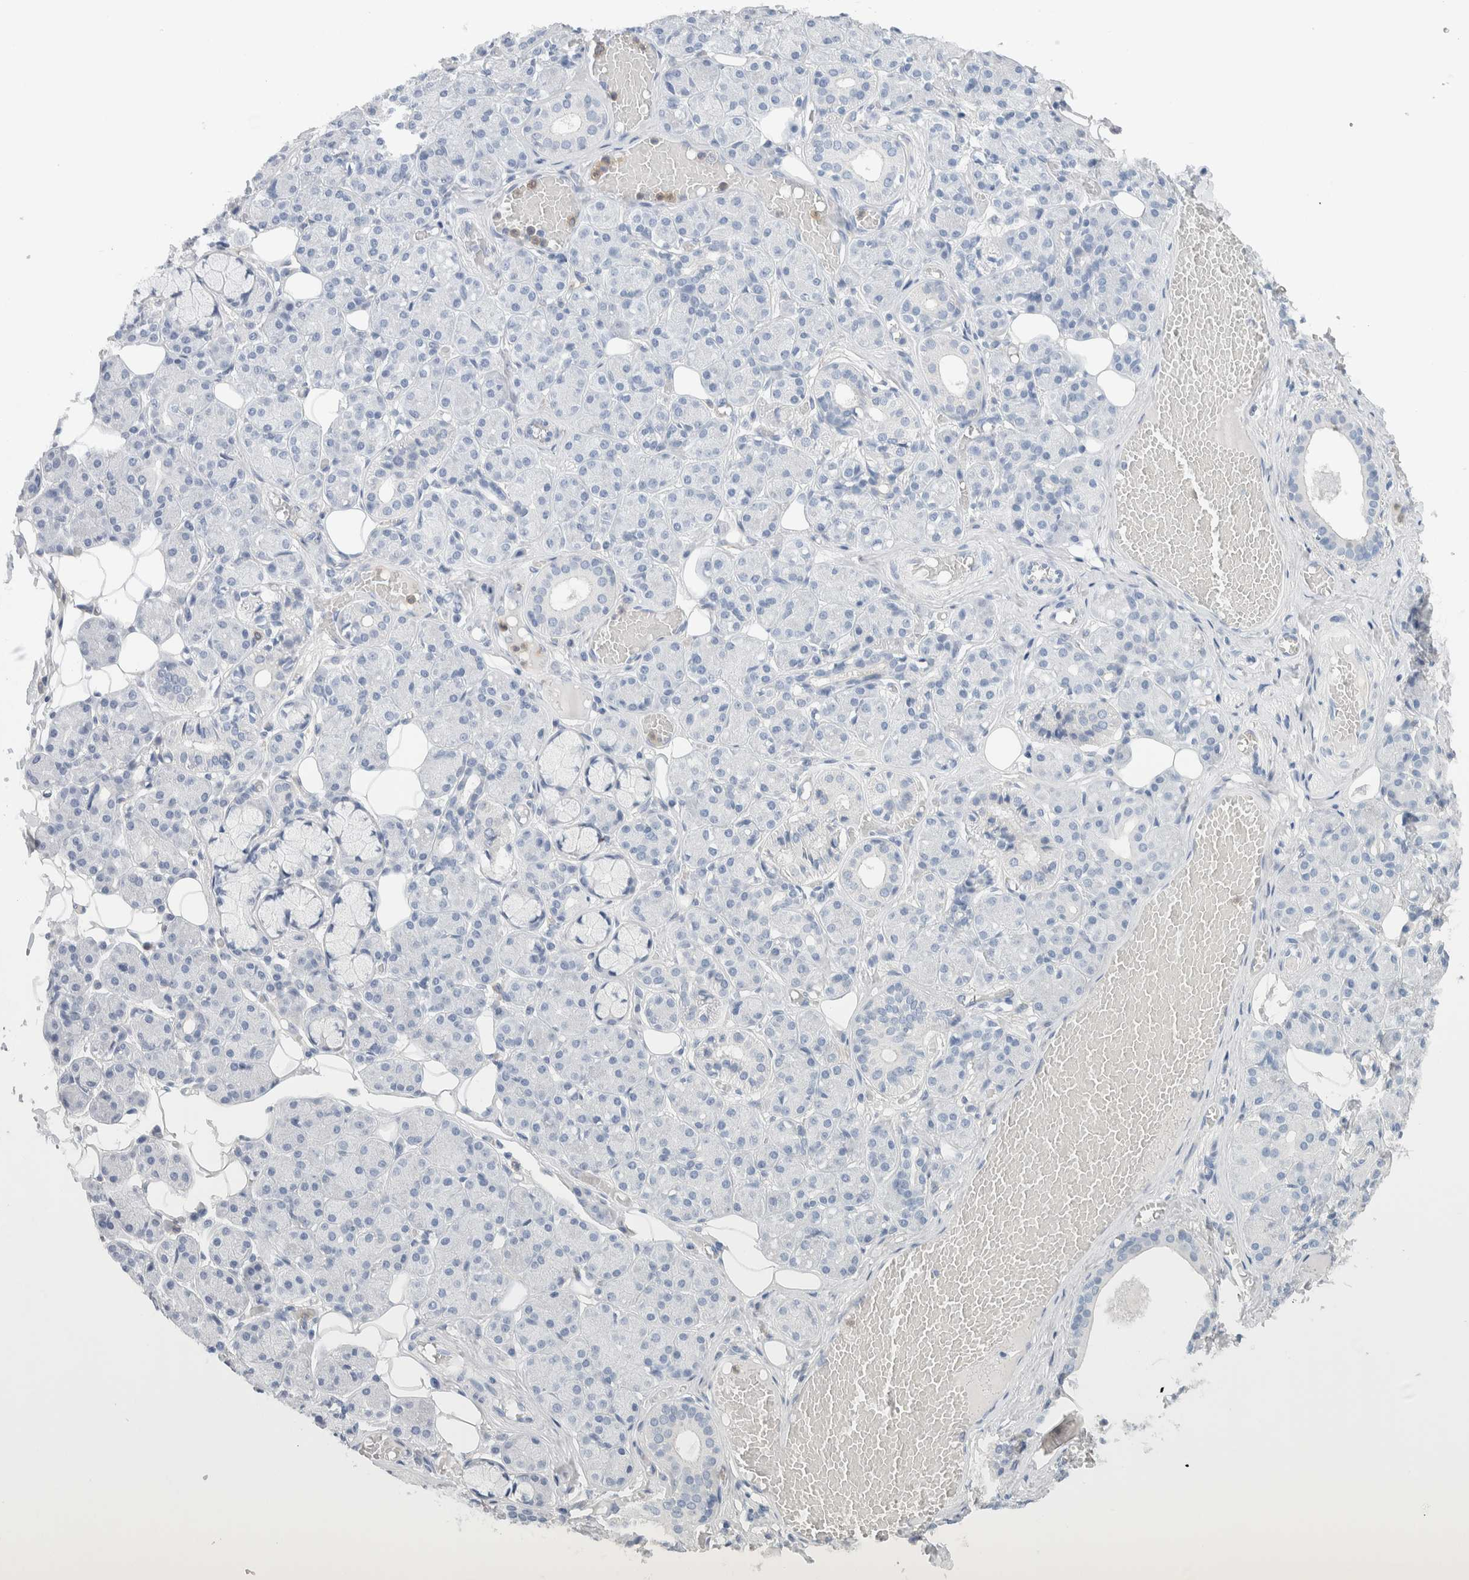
{"staining": {"intensity": "negative", "quantity": "none", "location": "none"}, "tissue": "salivary gland", "cell_type": "Glandular cells", "image_type": "normal", "snomed": [{"axis": "morphology", "description": "Normal tissue, NOS"}, {"axis": "topography", "description": "Salivary gland"}], "caption": "The micrograph exhibits no staining of glandular cells in unremarkable salivary gland.", "gene": "NCF2", "patient": {"sex": "male", "age": 63}}